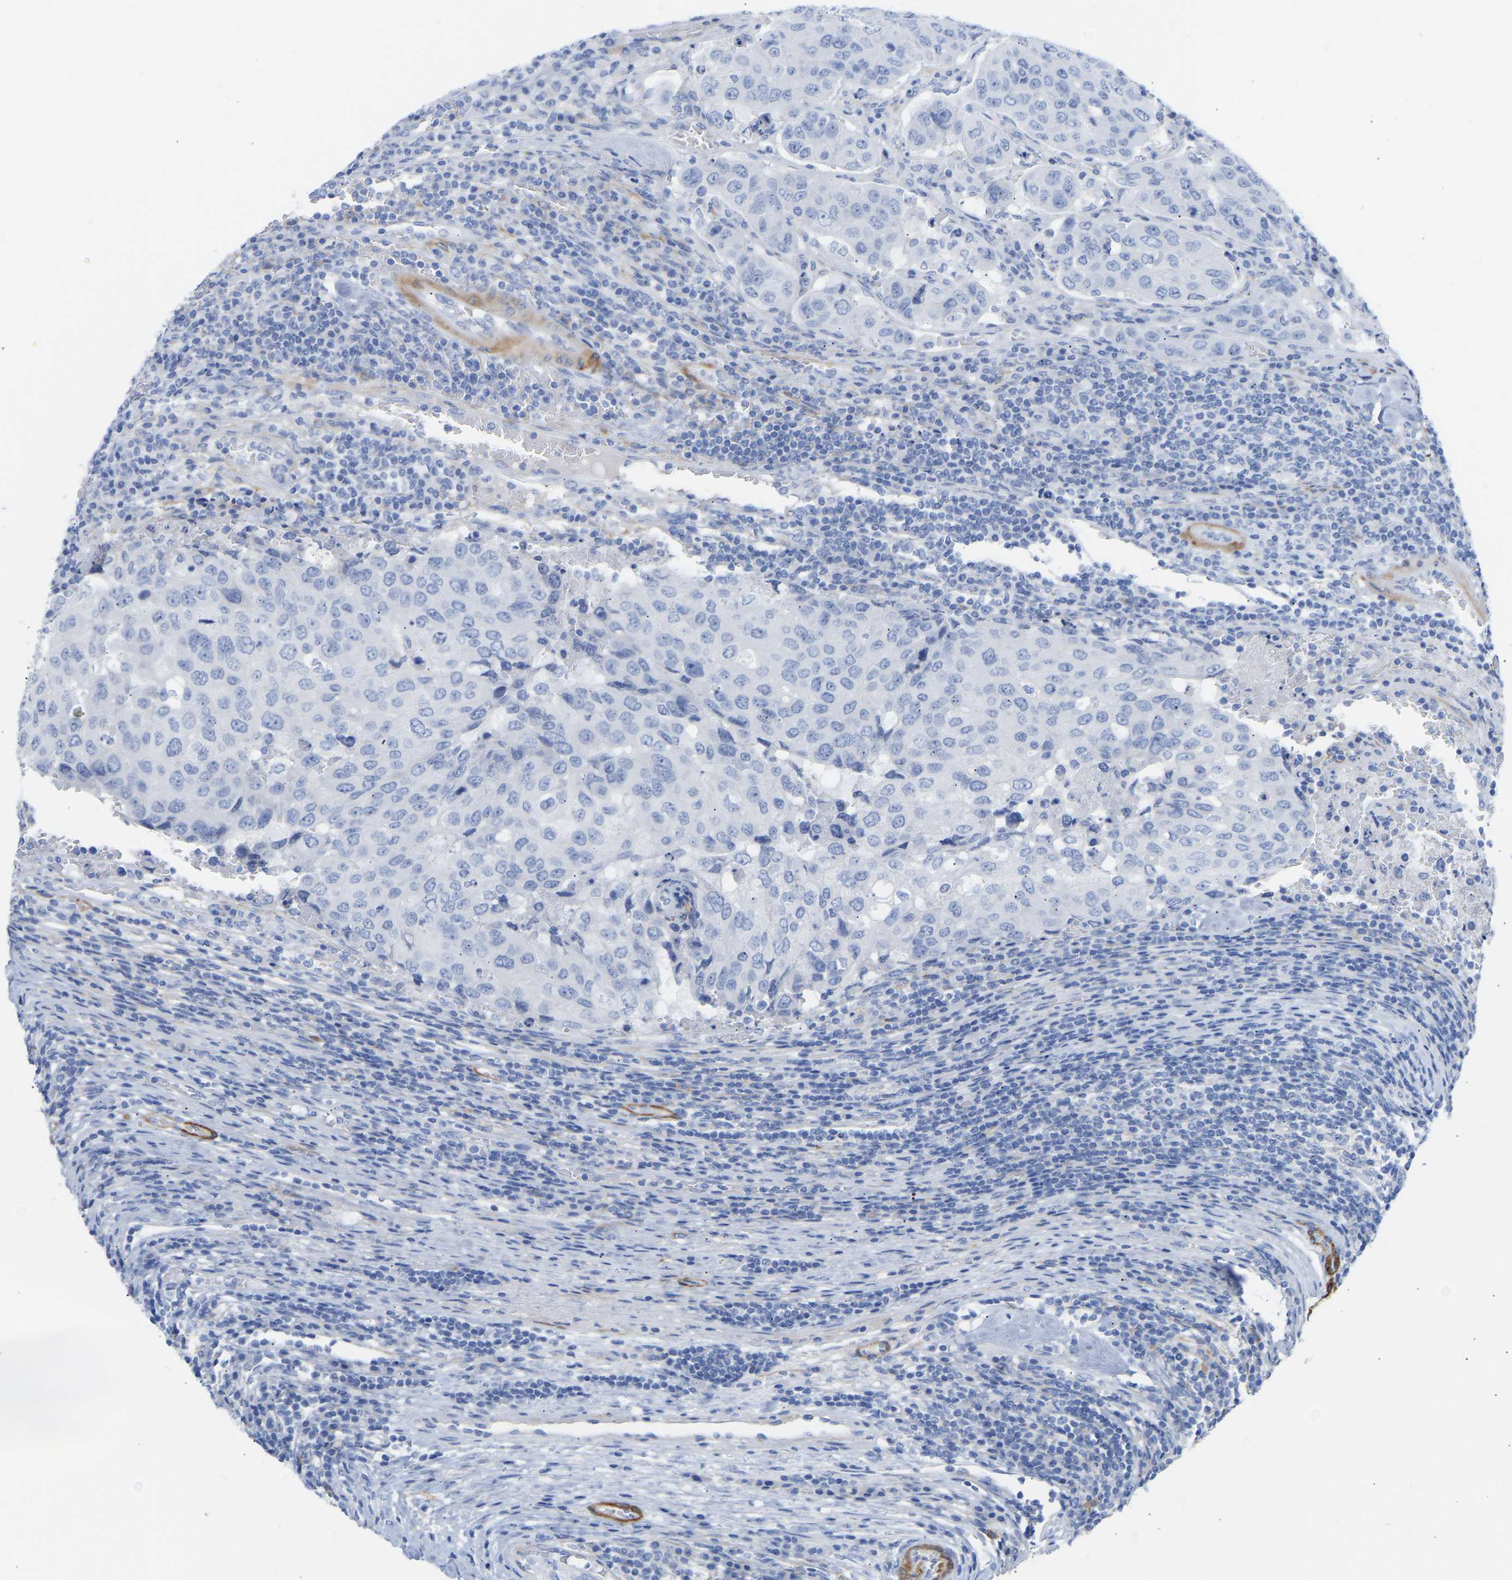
{"staining": {"intensity": "negative", "quantity": "none", "location": "none"}, "tissue": "urothelial cancer", "cell_type": "Tumor cells", "image_type": "cancer", "snomed": [{"axis": "morphology", "description": "Urothelial carcinoma, High grade"}, {"axis": "topography", "description": "Lymph node"}, {"axis": "topography", "description": "Urinary bladder"}], "caption": "Immunohistochemistry (IHC) micrograph of neoplastic tissue: urothelial carcinoma (high-grade) stained with DAB (3,3'-diaminobenzidine) reveals no significant protein positivity in tumor cells.", "gene": "AMPH", "patient": {"sex": "male", "age": 51}}